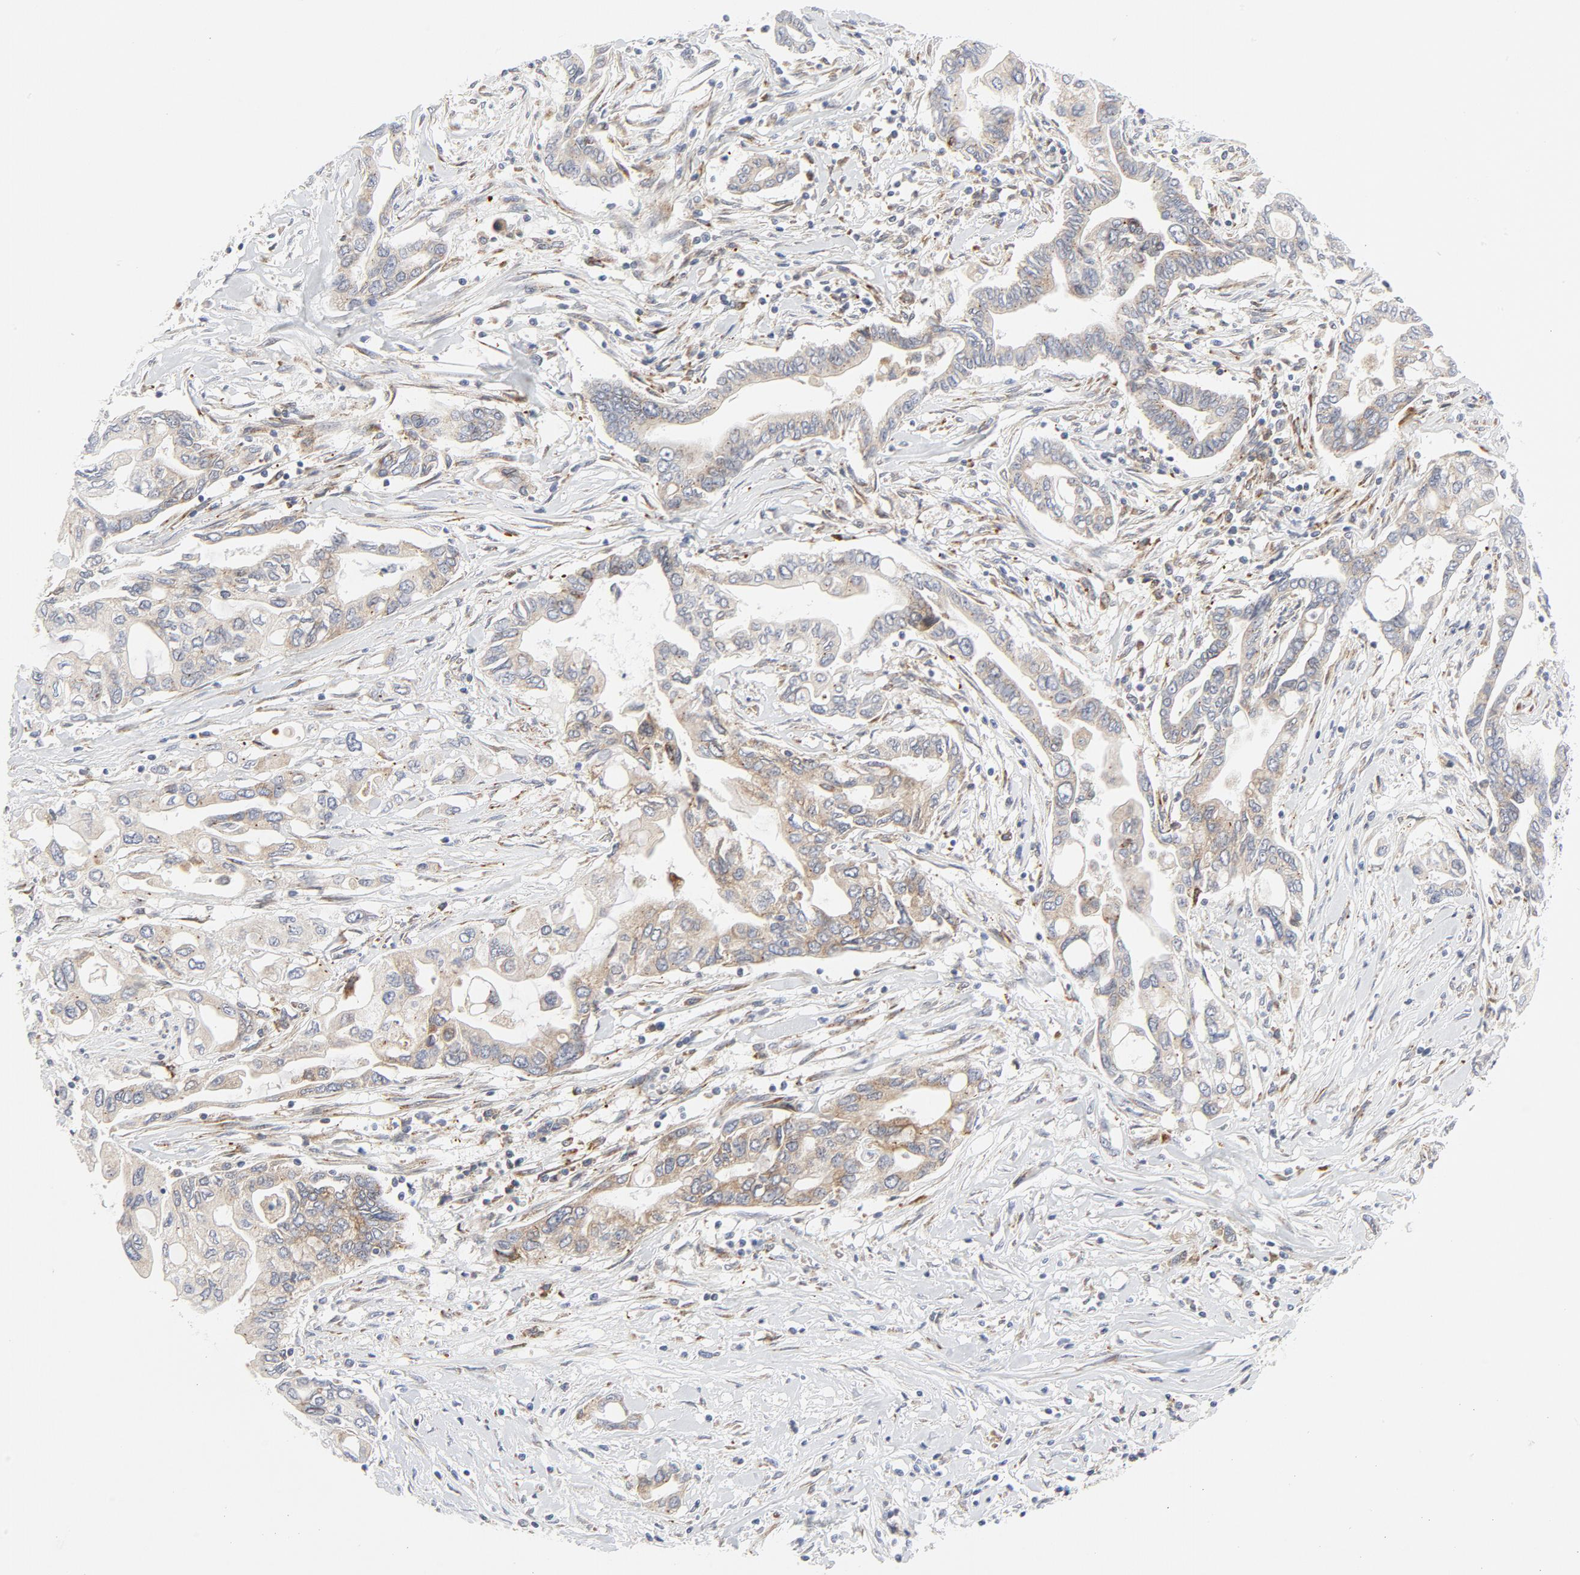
{"staining": {"intensity": "weak", "quantity": ">75%", "location": "cytoplasmic/membranous"}, "tissue": "pancreatic cancer", "cell_type": "Tumor cells", "image_type": "cancer", "snomed": [{"axis": "morphology", "description": "Adenocarcinoma, NOS"}, {"axis": "topography", "description": "Pancreas"}], "caption": "IHC (DAB (3,3'-diaminobenzidine)) staining of adenocarcinoma (pancreatic) demonstrates weak cytoplasmic/membranous protein staining in about >75% of tumor cells.", "gene": "LRP6", "patient": {"sex": "female", "age": 57}}